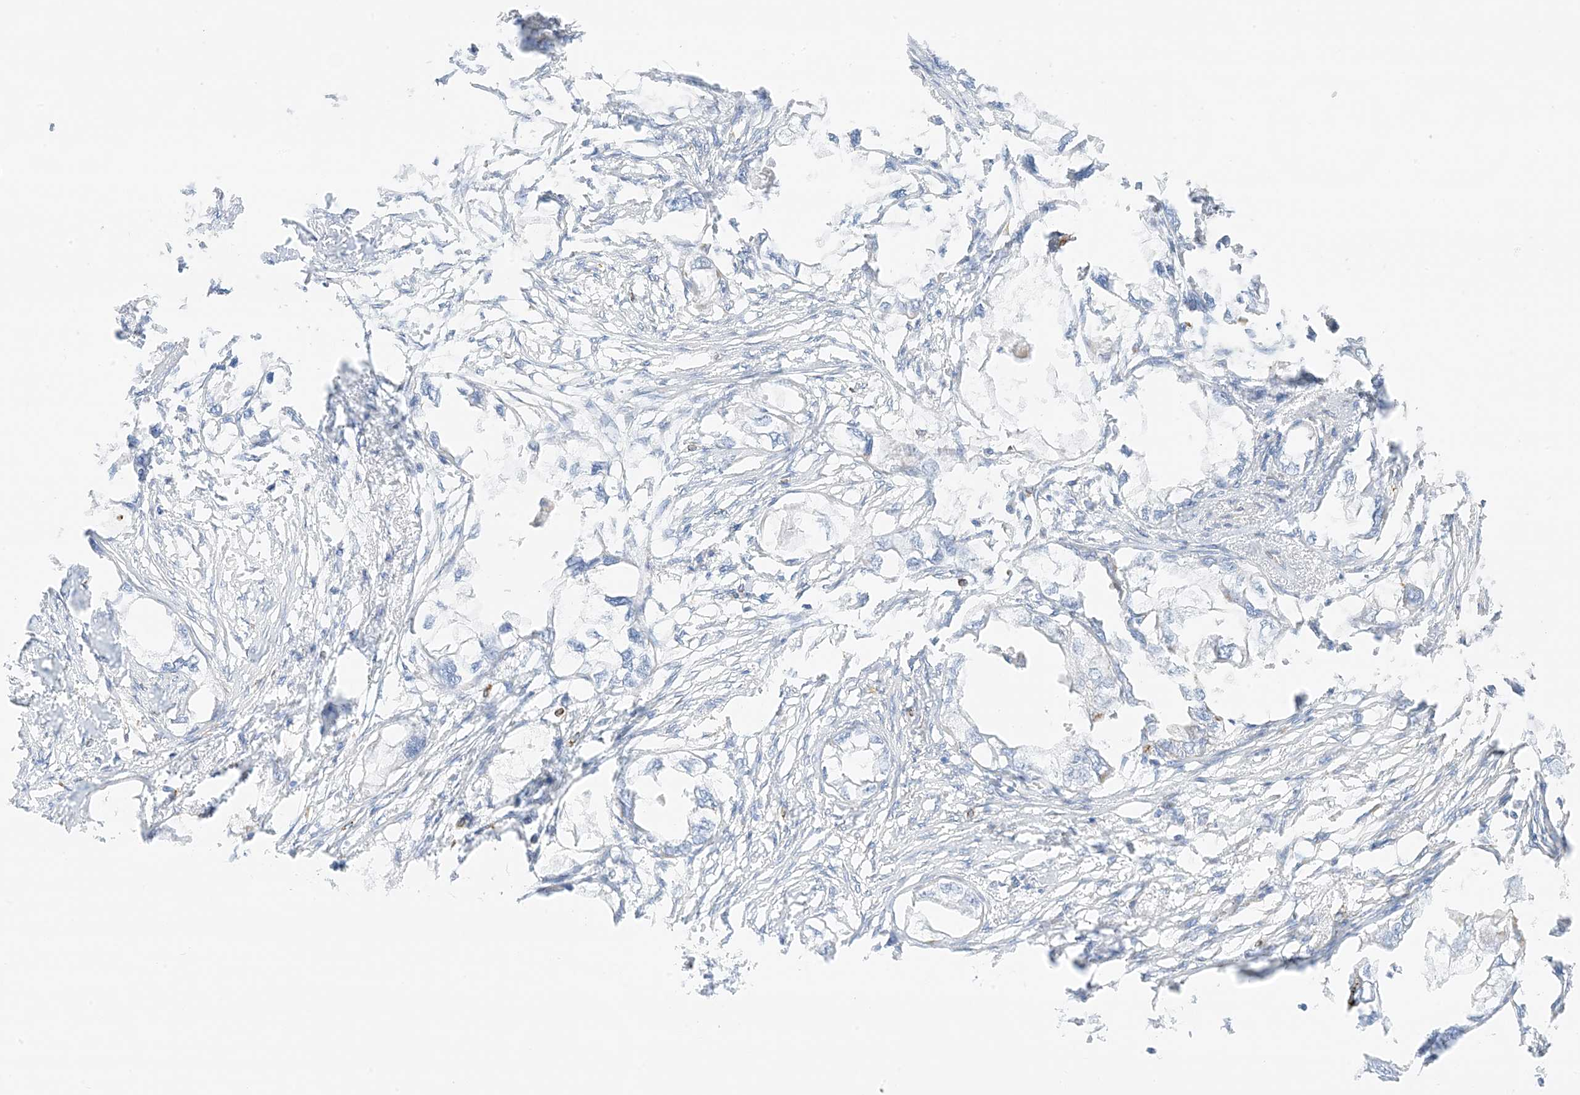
{"staining": {"intensity": "negative", "quantity": "none", "location": "none"}, "tissue": "endometrial cancer", "cell_type": "Tumor cells", "image_type": "cancer", "snomed": [{"axis": "morphology", "description": "Adenocarcinoma, NOS"}, {"axis": "morphology", "description": "Adenocarcinoma, metastatic, NOS"}, {"axis": "topography", "description": "Adipose tissue"}, {"axis": "topography", "description": "Endometrium"}], "caption": "Immunohistochemistry (IHC) image of neoplastic tissue: human endometrial cancer (adenocarcinoma) stained with DAB (3,3'-diaminobenzidine) reveals no significant protein expression in tumor cells. (DAB (3,3'-diaminobenzidine) IHC visualized using brightfield microscopy, high magnification).", "gene": "PID1", "patient": {"sex": "female", "age": 67}}